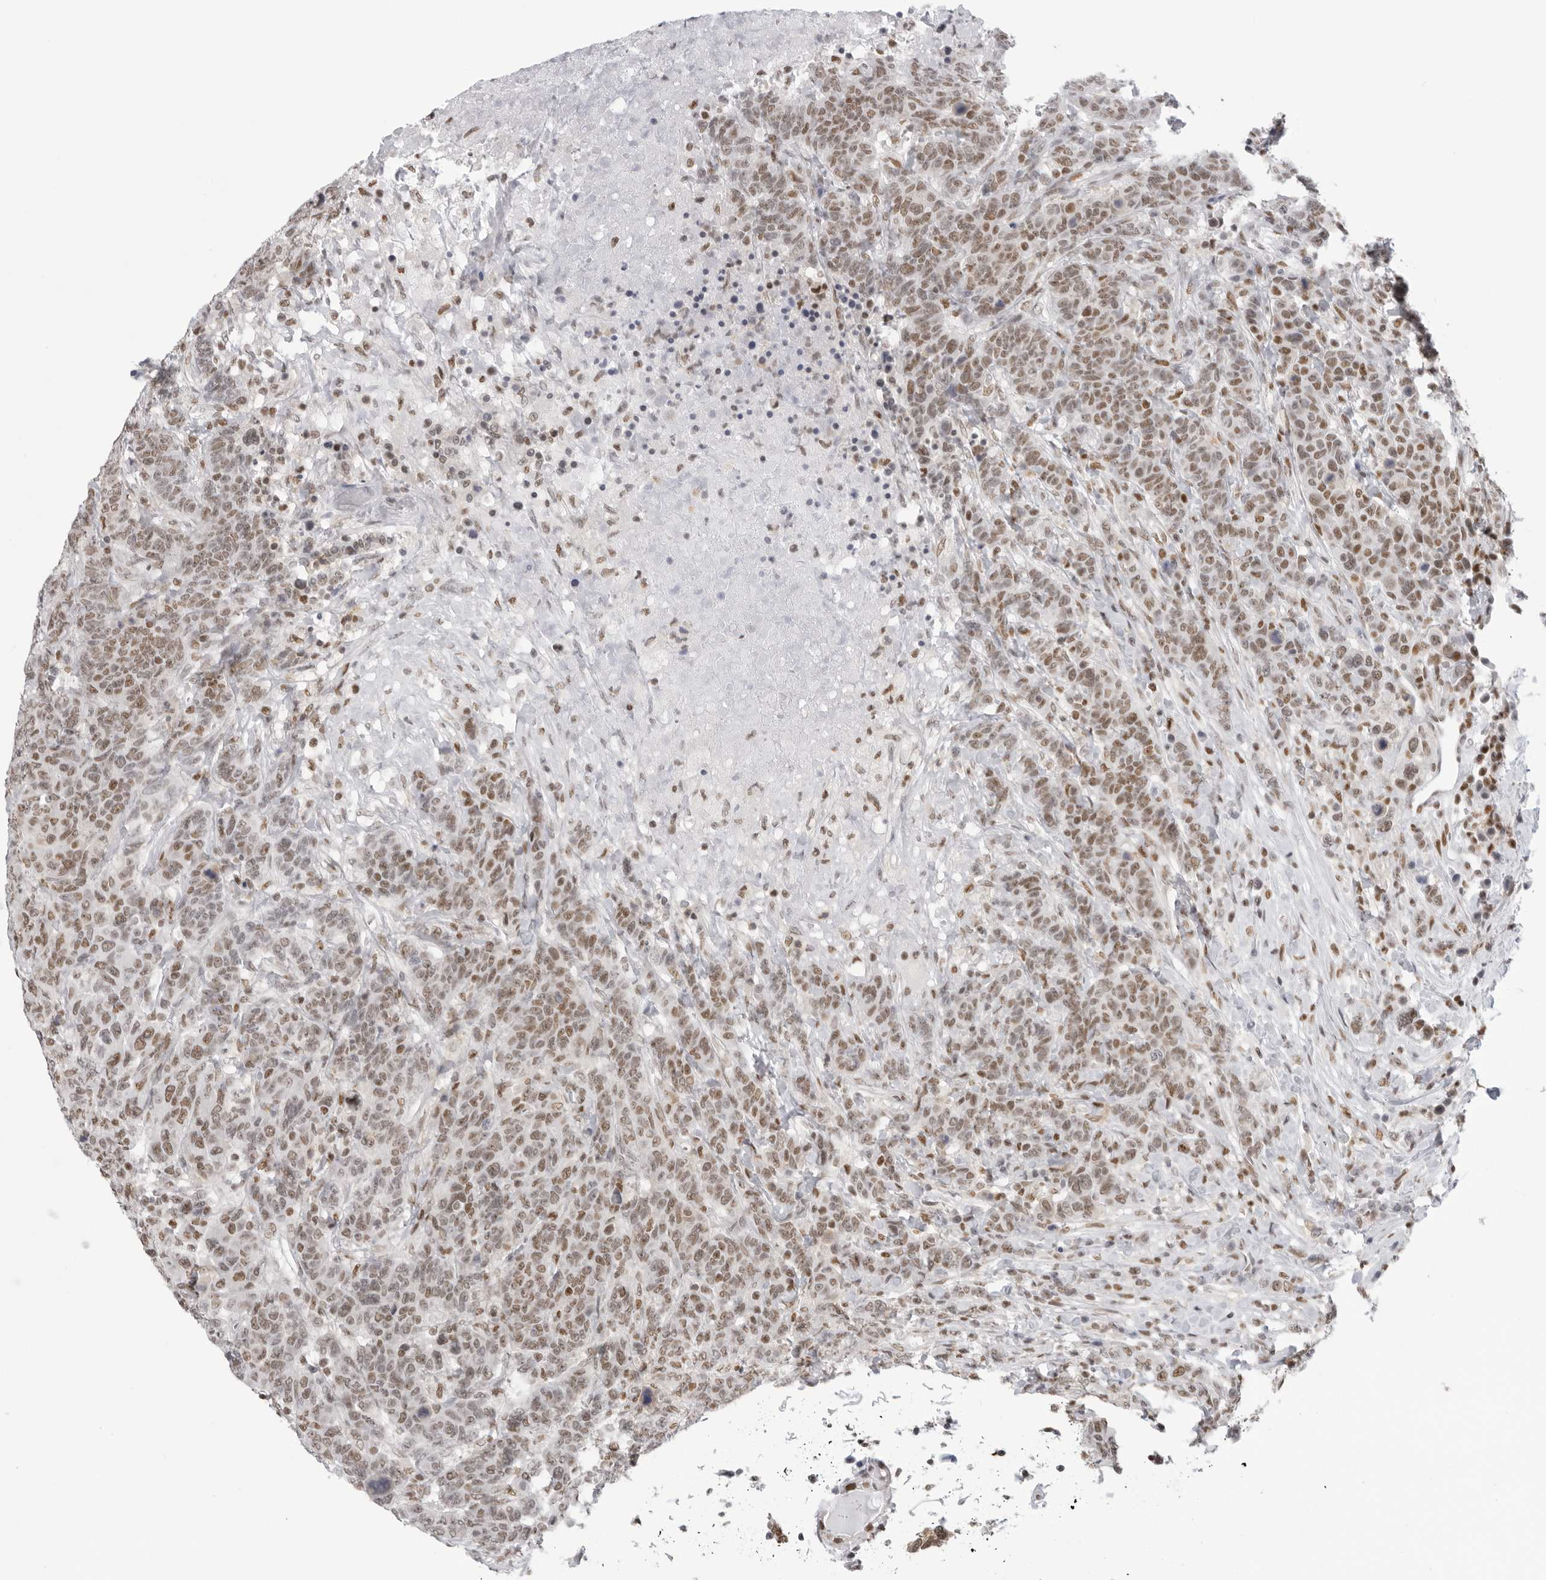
{"staining": {"intensity": "moderate", "quantity": ">75%", "location": "nuclear"}, "tissue": "breast cancer", "cell_type": "Tumor cells", "image_type": "cancer", "snomed": [{"axis": "morphology", "description": "Duct carcinoma"}, {"axis": "topography", "description": "Breast"}], "caption": "Breast cancer stained with a brown dye demonstrates moderate nuclear positive expression in approximately >75% of tumor cells.", "gene": "RPA2", "patient": {"sex": "female", "age": 37}}